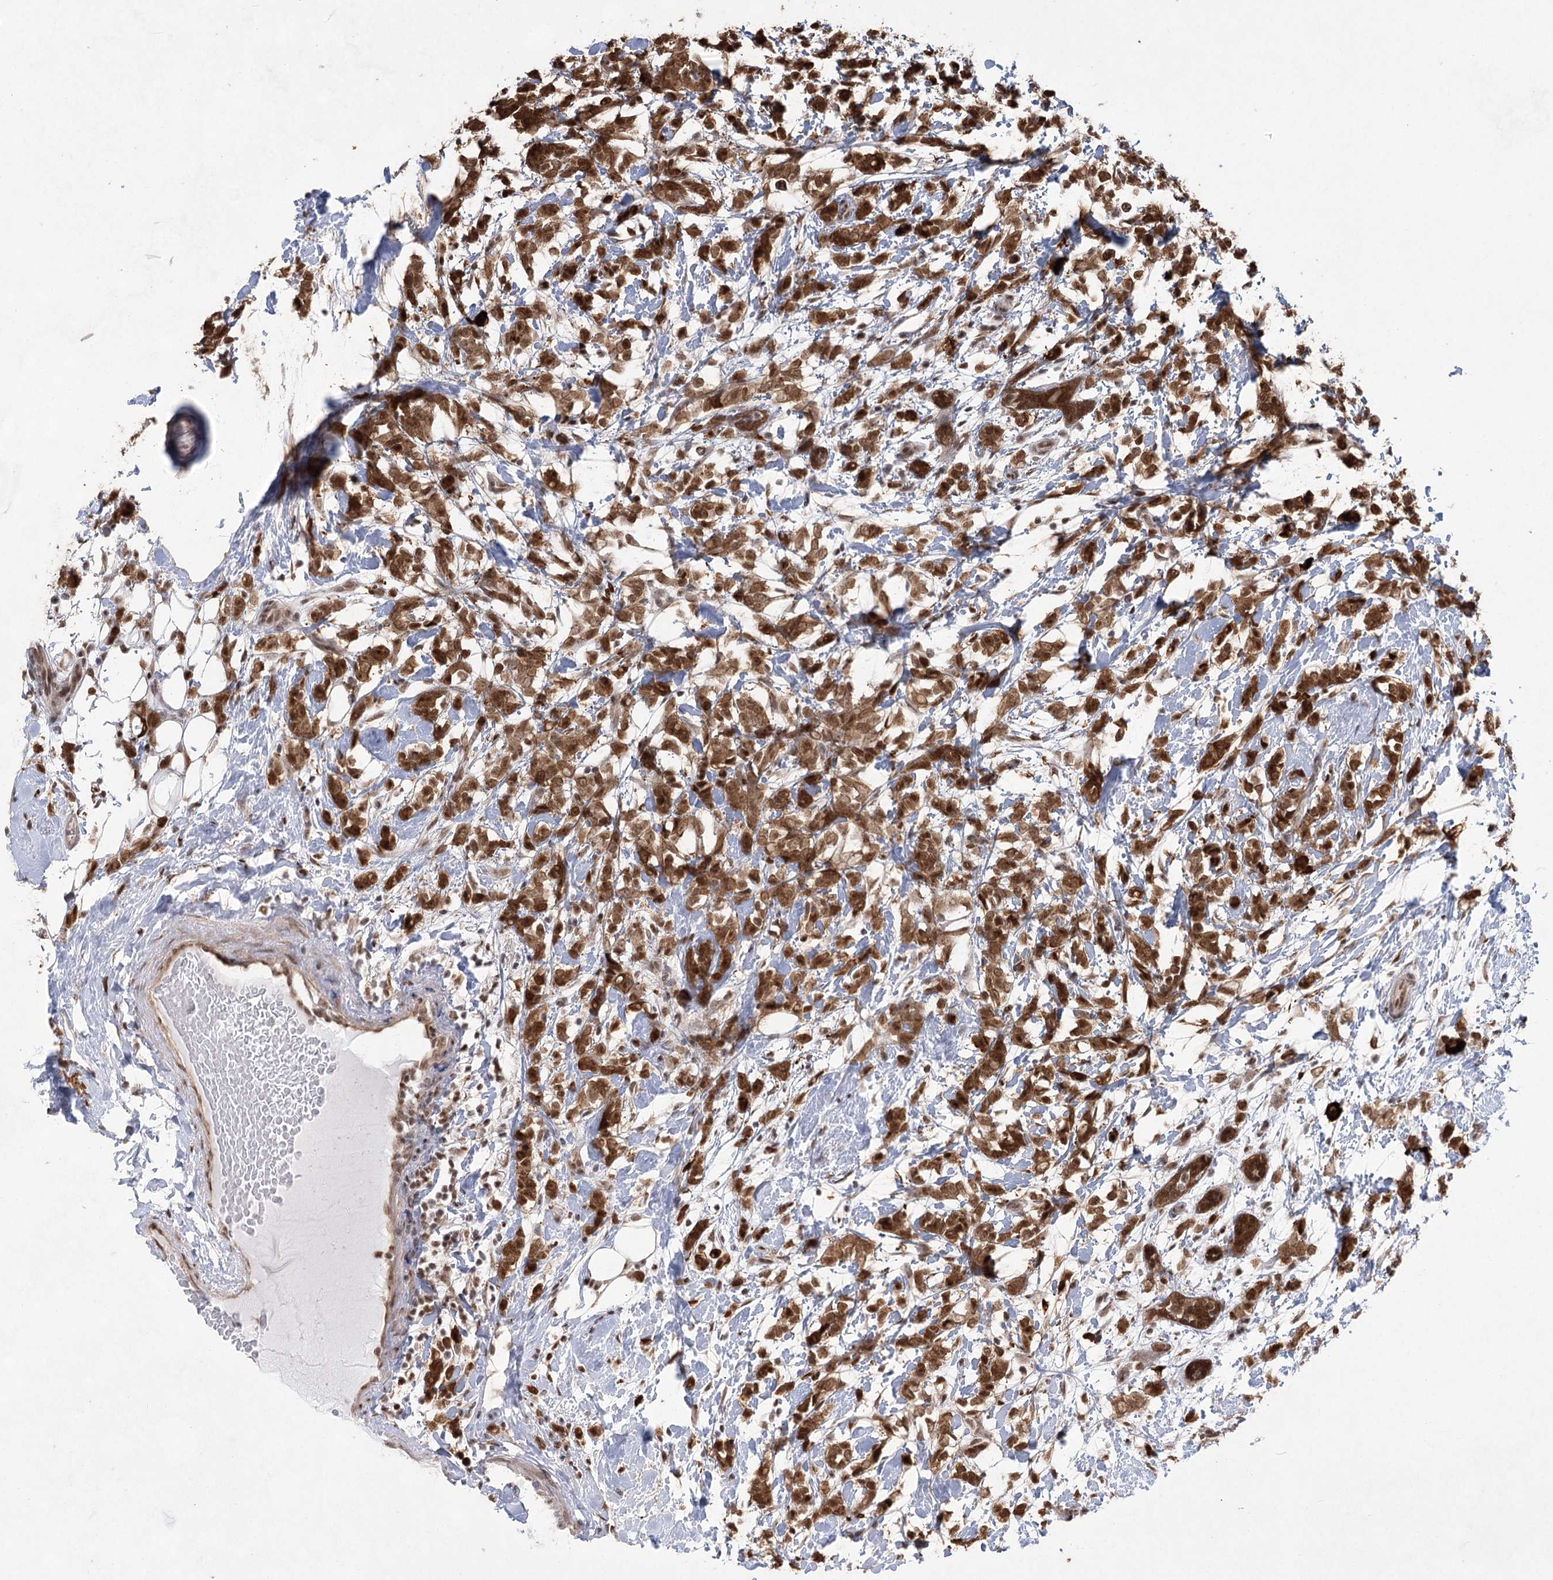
{"staining": {"intensity": "moderate", "quantity": ">75%", "location": "cytoplasmic/membranous,nuclear"}, "tissue": "breast cancer", "cell_type": "Tumor cells", "image_type": "cancer", "snomed": [{"axis": "morphology", "description": "Normal tissue, NOS"}, {"axis": "morphology", "description": "Lobular carcinoma"}, {"axis": "topography", "description": "Breast"}], "caption": "Immunohistochemistry (IHC) (DAB (3,3'-diaminobenzidine)) staining of human lobular carcinoma (breast) shows moderate cytoplasmic/membranous and nuclear protein expression in approximately >75% of tumor cells.", "gene": "ZCCHC8", "patient": {"sex": "female", "age": 47}}